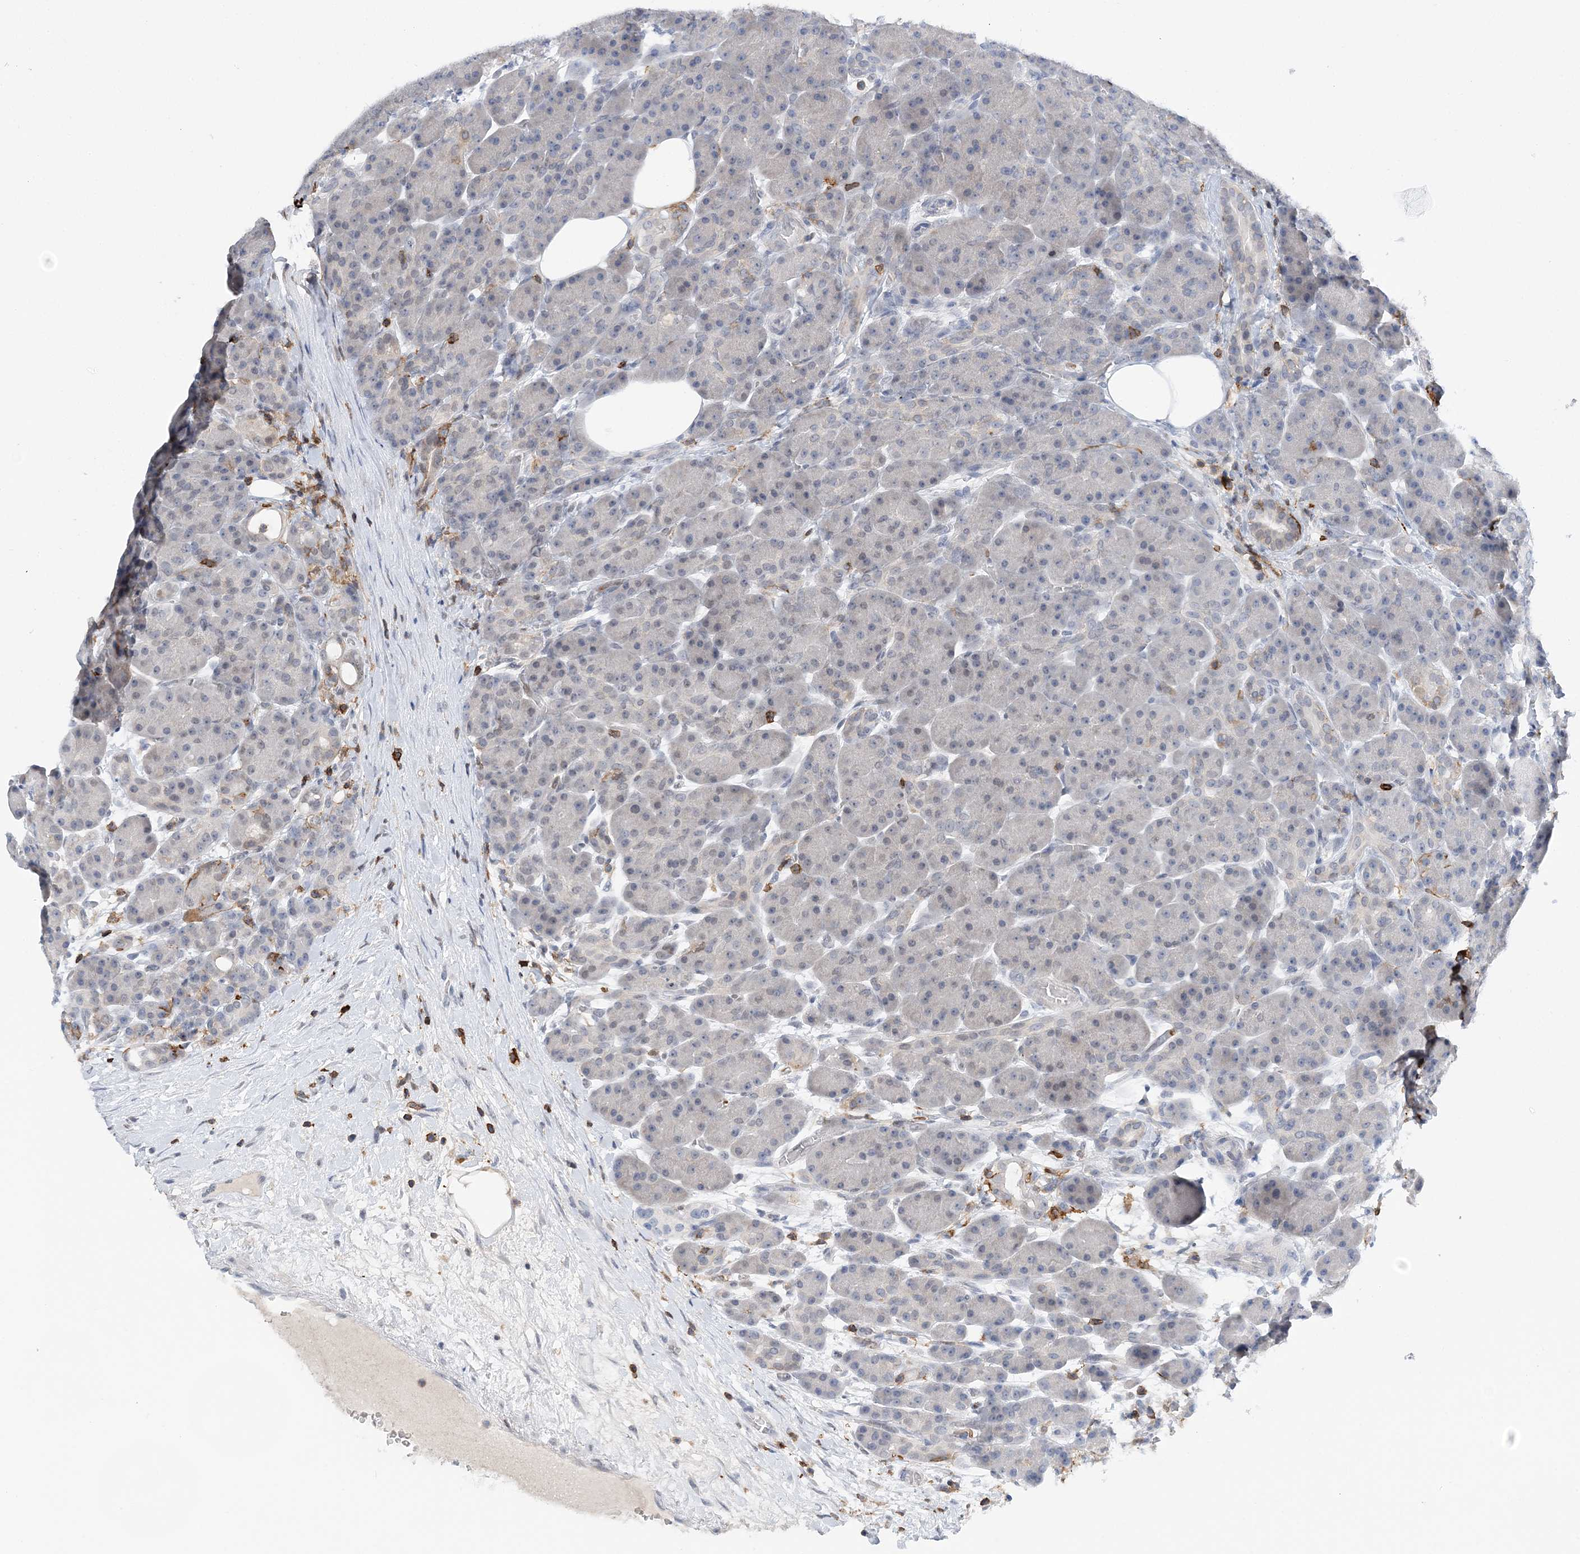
{"staining": {"intensity": "weak", "quantity": "25%-75%", "location": "nuclear"}, "tissue": "pancreas", "cell_type": "Exocrine glandular cells", "image_type": "normal", "snomed": [{"axis": "morphology", "description": "Normal tissue, NOS"}, {"axis": "topography", "description": "Pancreas"}], "caption": "Pancreas stained for a protein exhibits weak nuclear positivity in exocrine glandular cells. The staining was performed using DAB (3,3'-diaminobenzidine), with brown indicating positive protein expression. Nuclei are stained blue with hematoxylin.", "gene": "PRMT9", "patient": {"sex": "male", "age": 63}}